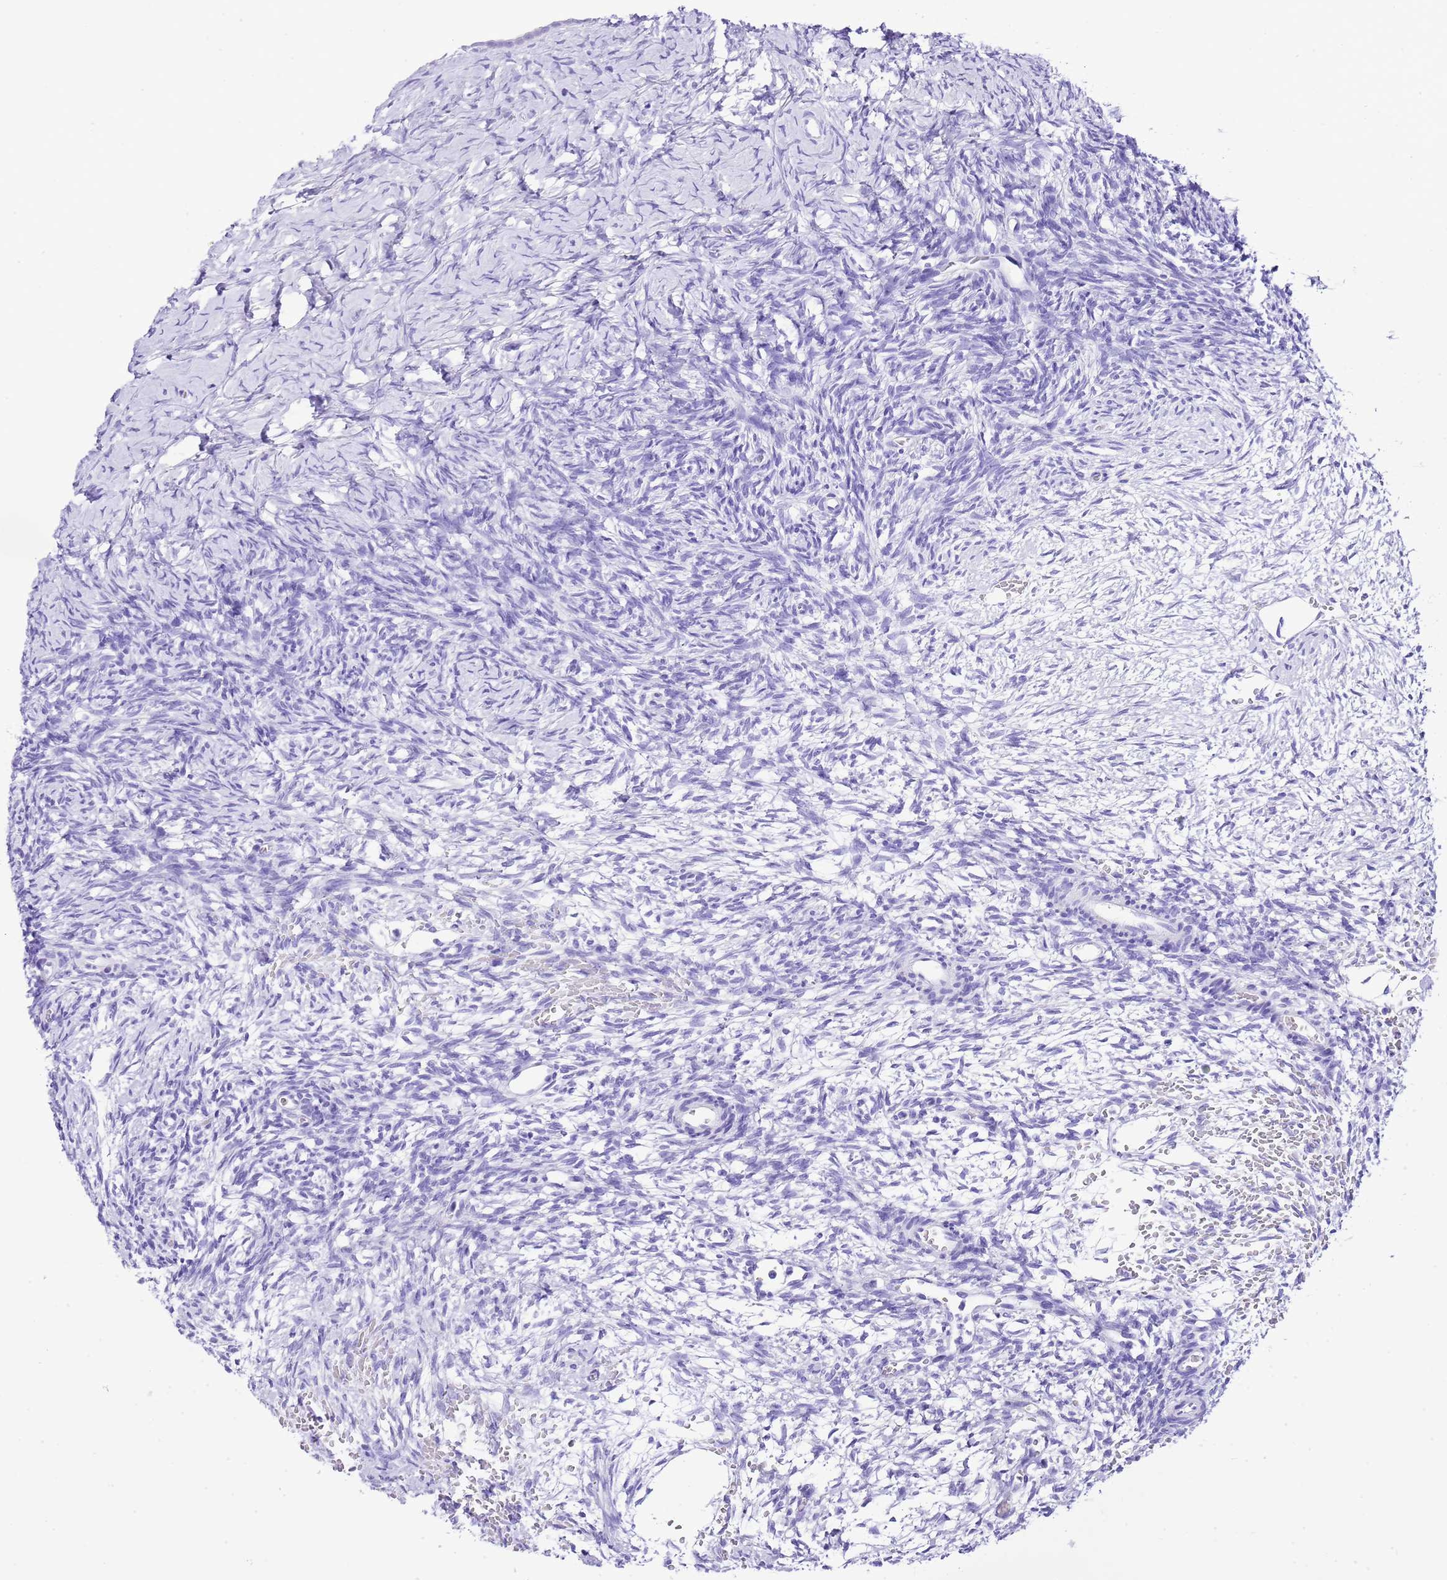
{"staining": {"intensity": "negative", "quantity": "none", "location": "none"}, "tissue": "ovary", "cell_type": "Follicle cells", "image_type": "normal", "snomed": [{"axis": "morphology", "description": "Normal tissue, NOS"}, {"axis": "topography", "description": "Ovary"}], "caption": "Immunohistochemistry image of unremarkable ovary: human ovary stained with DAB (3,3'-diaminobenzidine) reveals no significant protein positivity in follicle cells.", "gene": "KCNC1", "patient": {"sex": "female", "age": 39}}